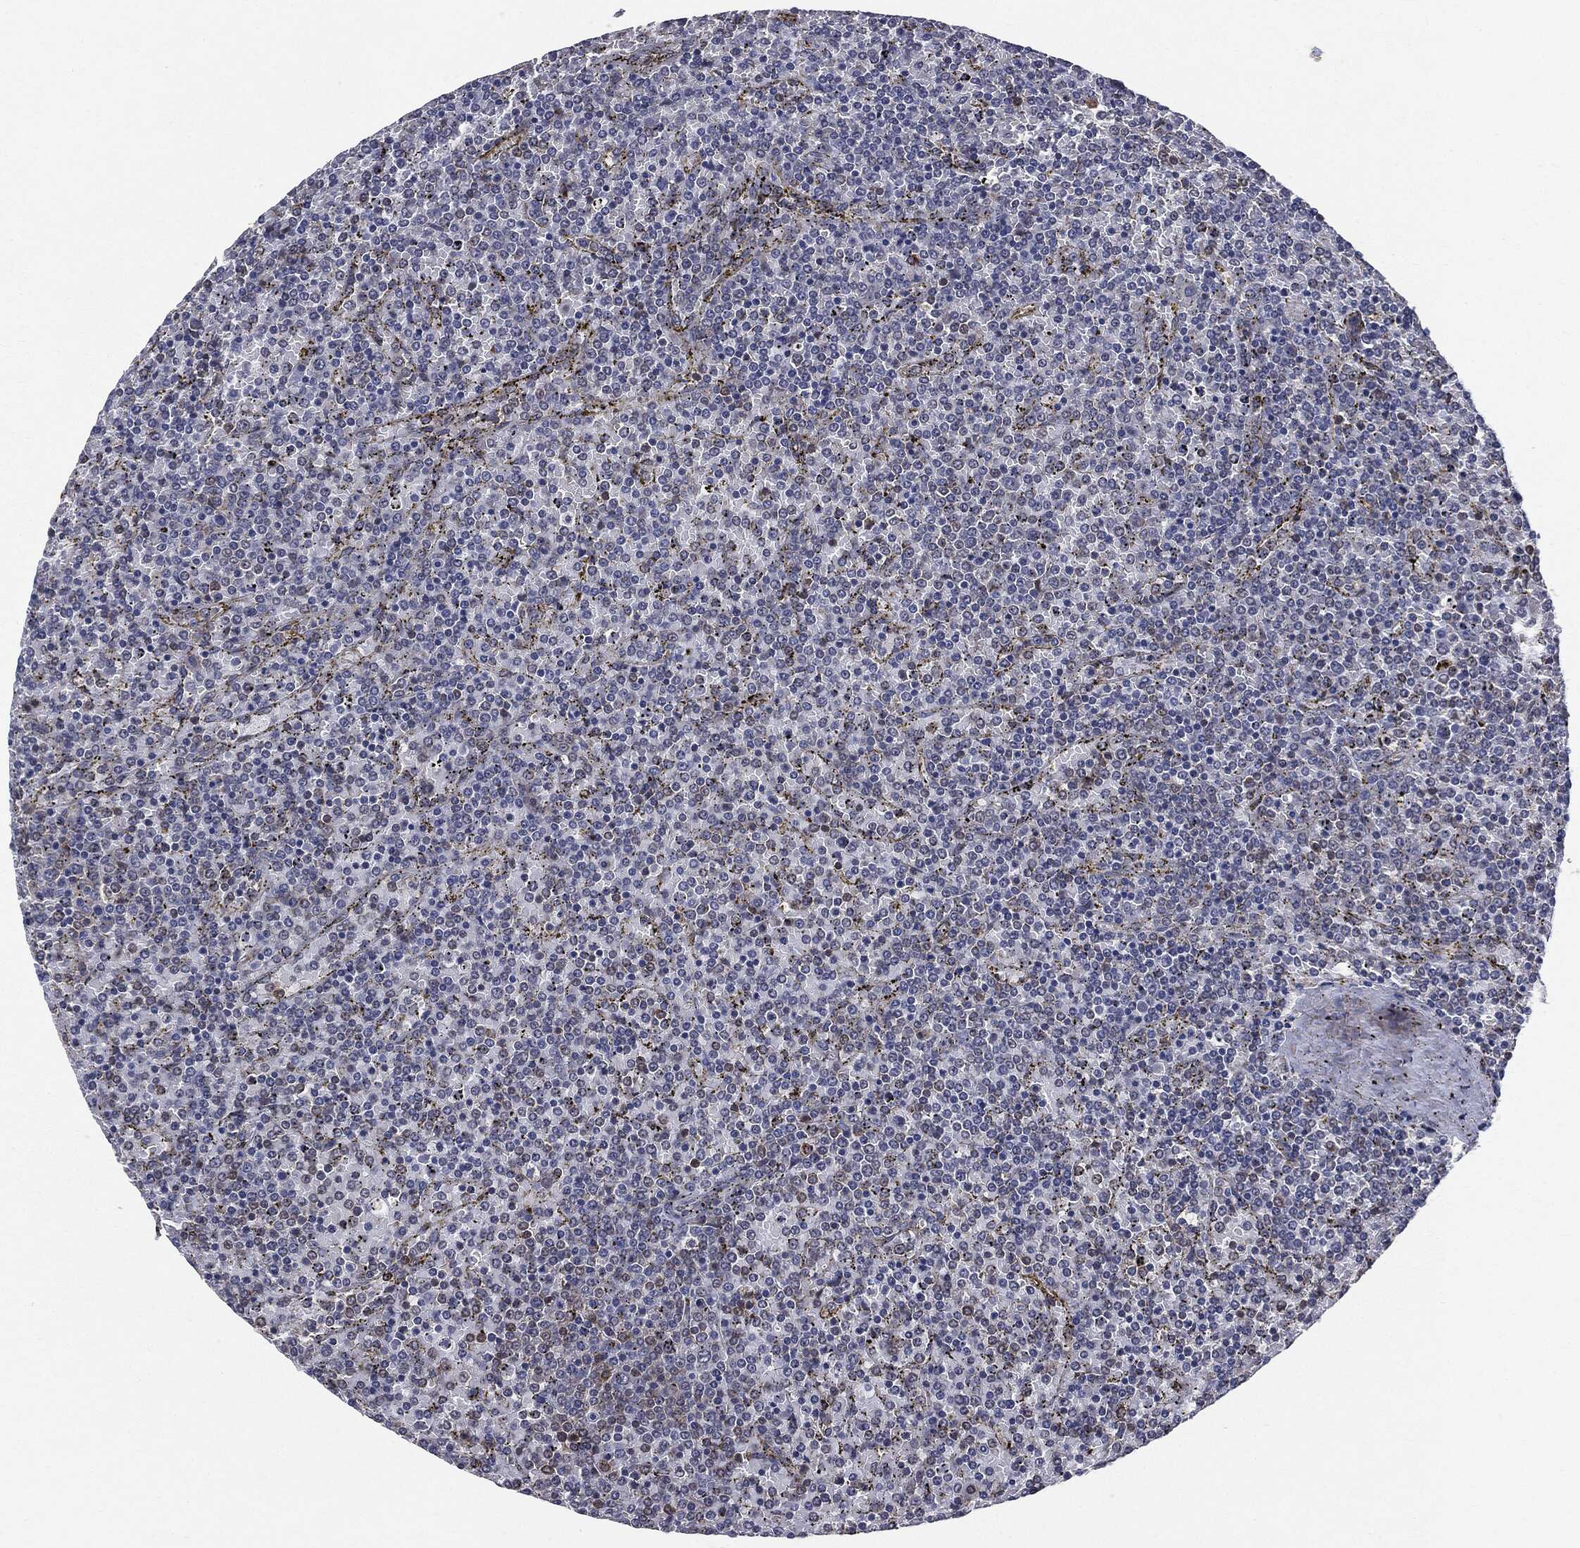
{"staining": {"intensity": "negative", "quantity": "none", "location": "none"}, "tissue": "lymphoma", "cell_type": "Tumor cells", "image_type": "cancer", "snomed": [{"axis": "morphology", "description": "Malignant lymphoma, non-Hodgkin's type, Low grade"}, {"axis": "topography", "description": "Spleen"}], "caption": "A photomicrograph of low-grade malignant lymphoma, non-Hodgkin's type stained for a protein reveals no brown staining in tumor cells.", "gene": "TRMT1L", "patient": {"sex": "female", "age": 77}}